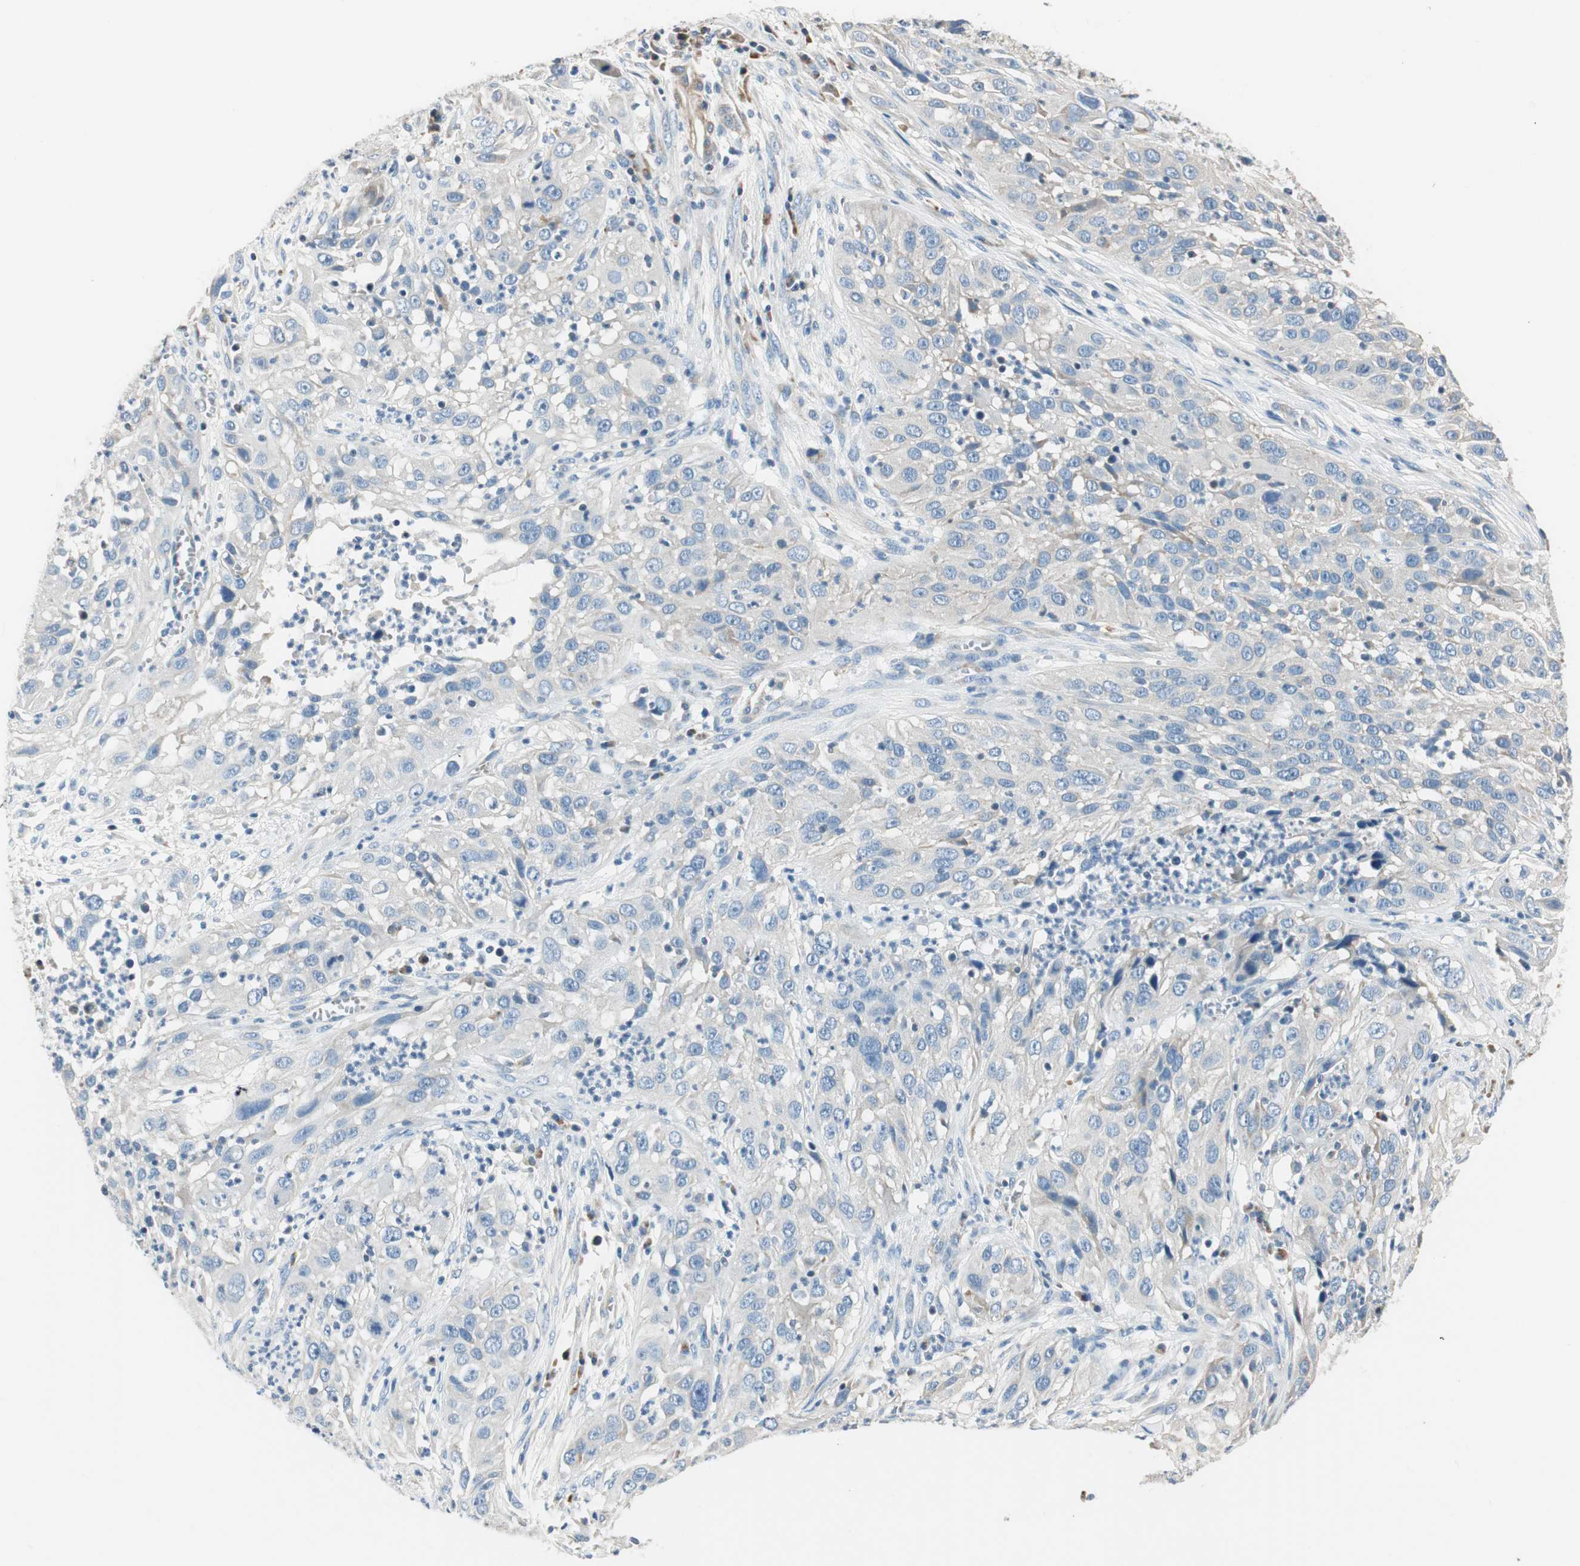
{"staining": {"intensity": "negative", "quantity": "none", "location": "none"}, "tissue": "cervical cancer", "cell_type": "Tumor cells", "image_type": "cancer", "snomed": [{"axis": "morphology", "description": "Squamous cell carcinoma, NOS"}, {"axis": "topography", "description": "Cervix"}], "caption": "Photomicrograph shows no protein positivity in tumor cells of cervical squamous cell carcinoma tissue.", "gene": "RORB", "patient": {"sex": "female", "age": 32}}